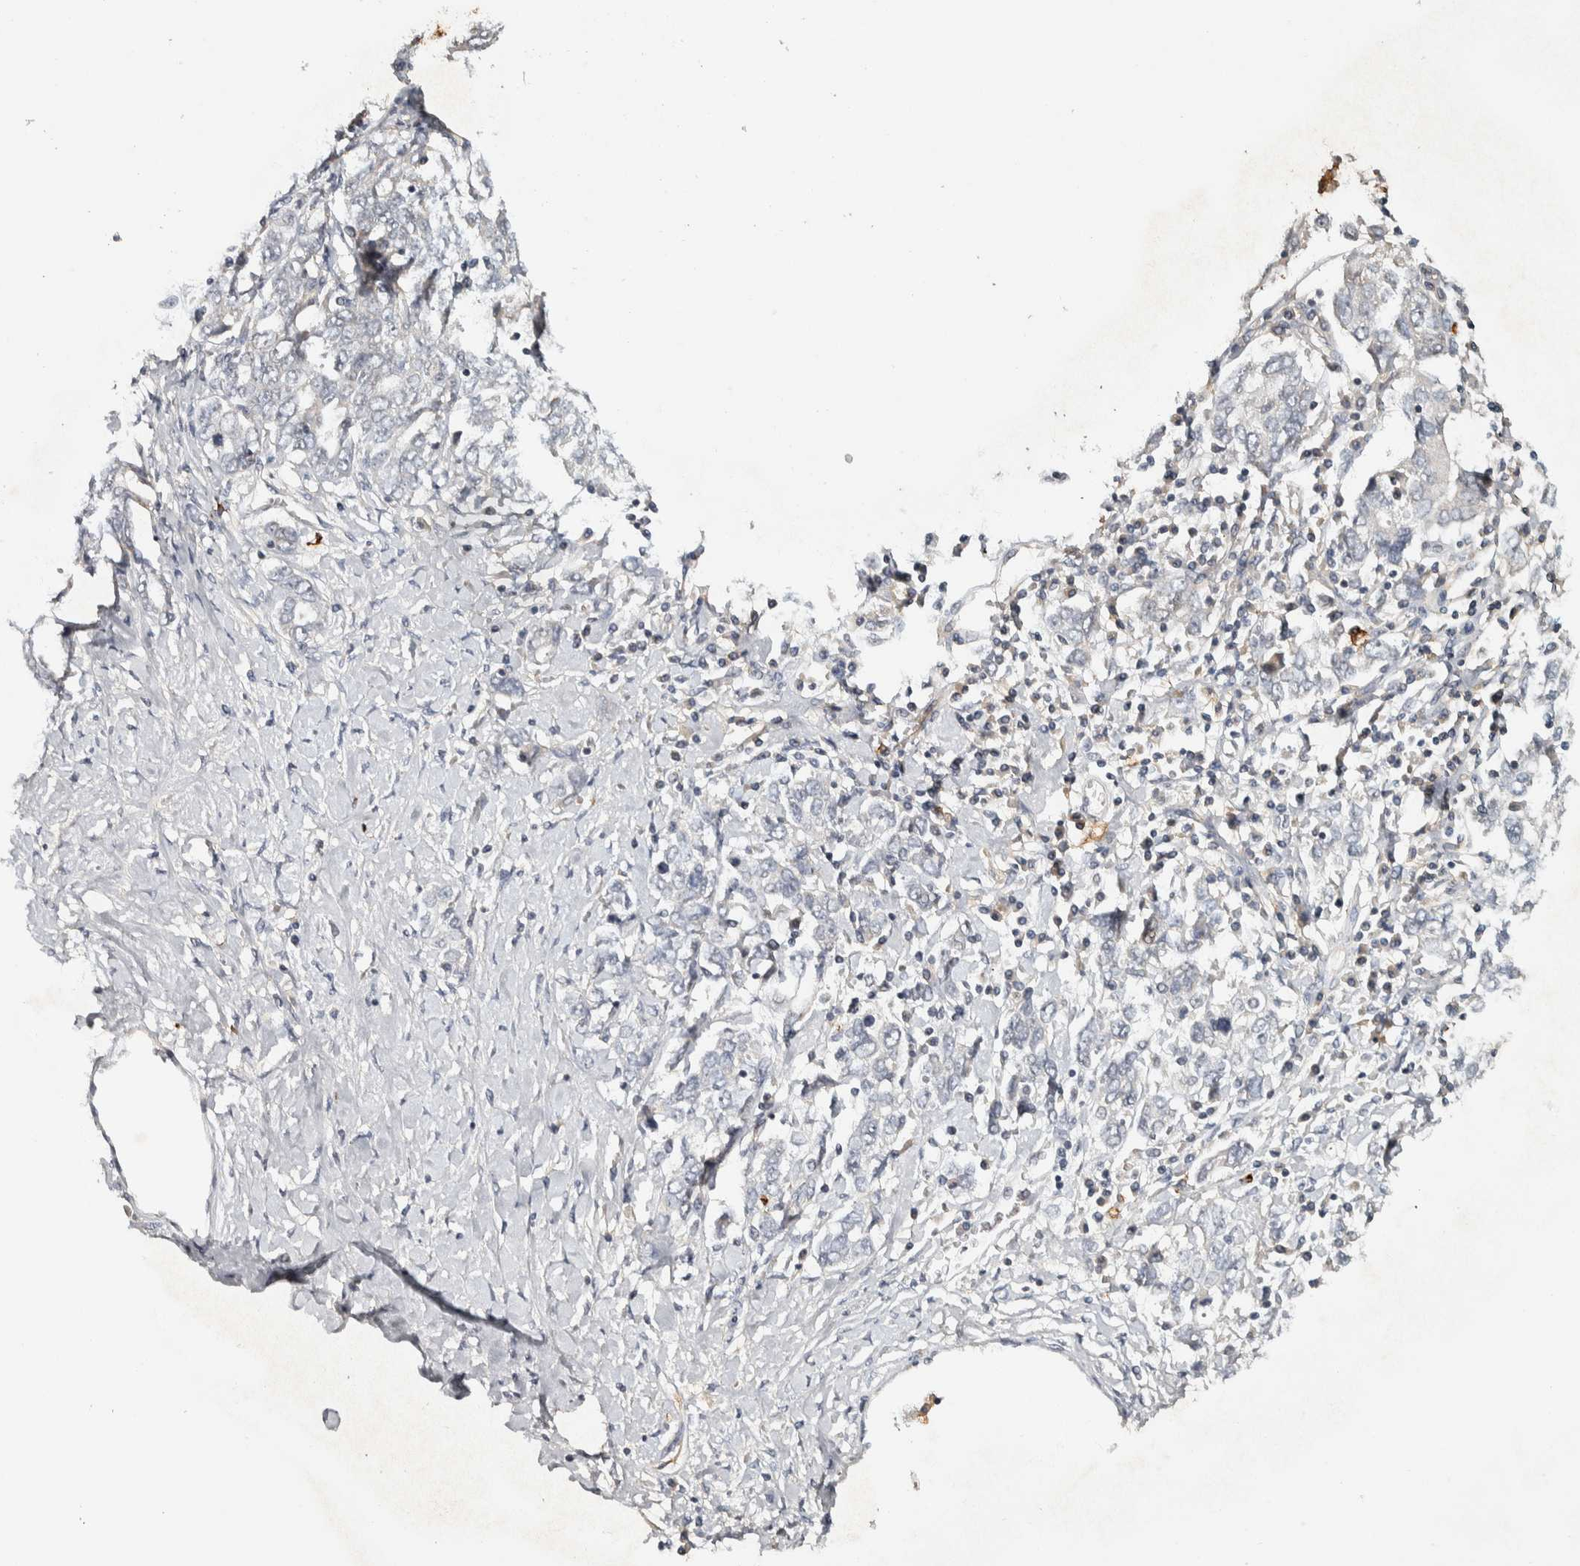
{"staining": {"intensity": "negative", "quantity": "none", "location": "none"}, "tissue": "ovarian cancer", "cell_type": "Tumor cells", "image_type": "cancer", "snomed": [{"axis": "morphology", "description": "Carcinoma, endometroid"}, {"axis": "topography", "description": "Ovary"}], "caption": "DAB immunohistochemical staining of ovarian cancer shows no significant expression in tumor cells. (DAB immunohistochemistry, high magnification).", "gene": "EIF3H", "patient": {"sex": "female", "age": 62}}